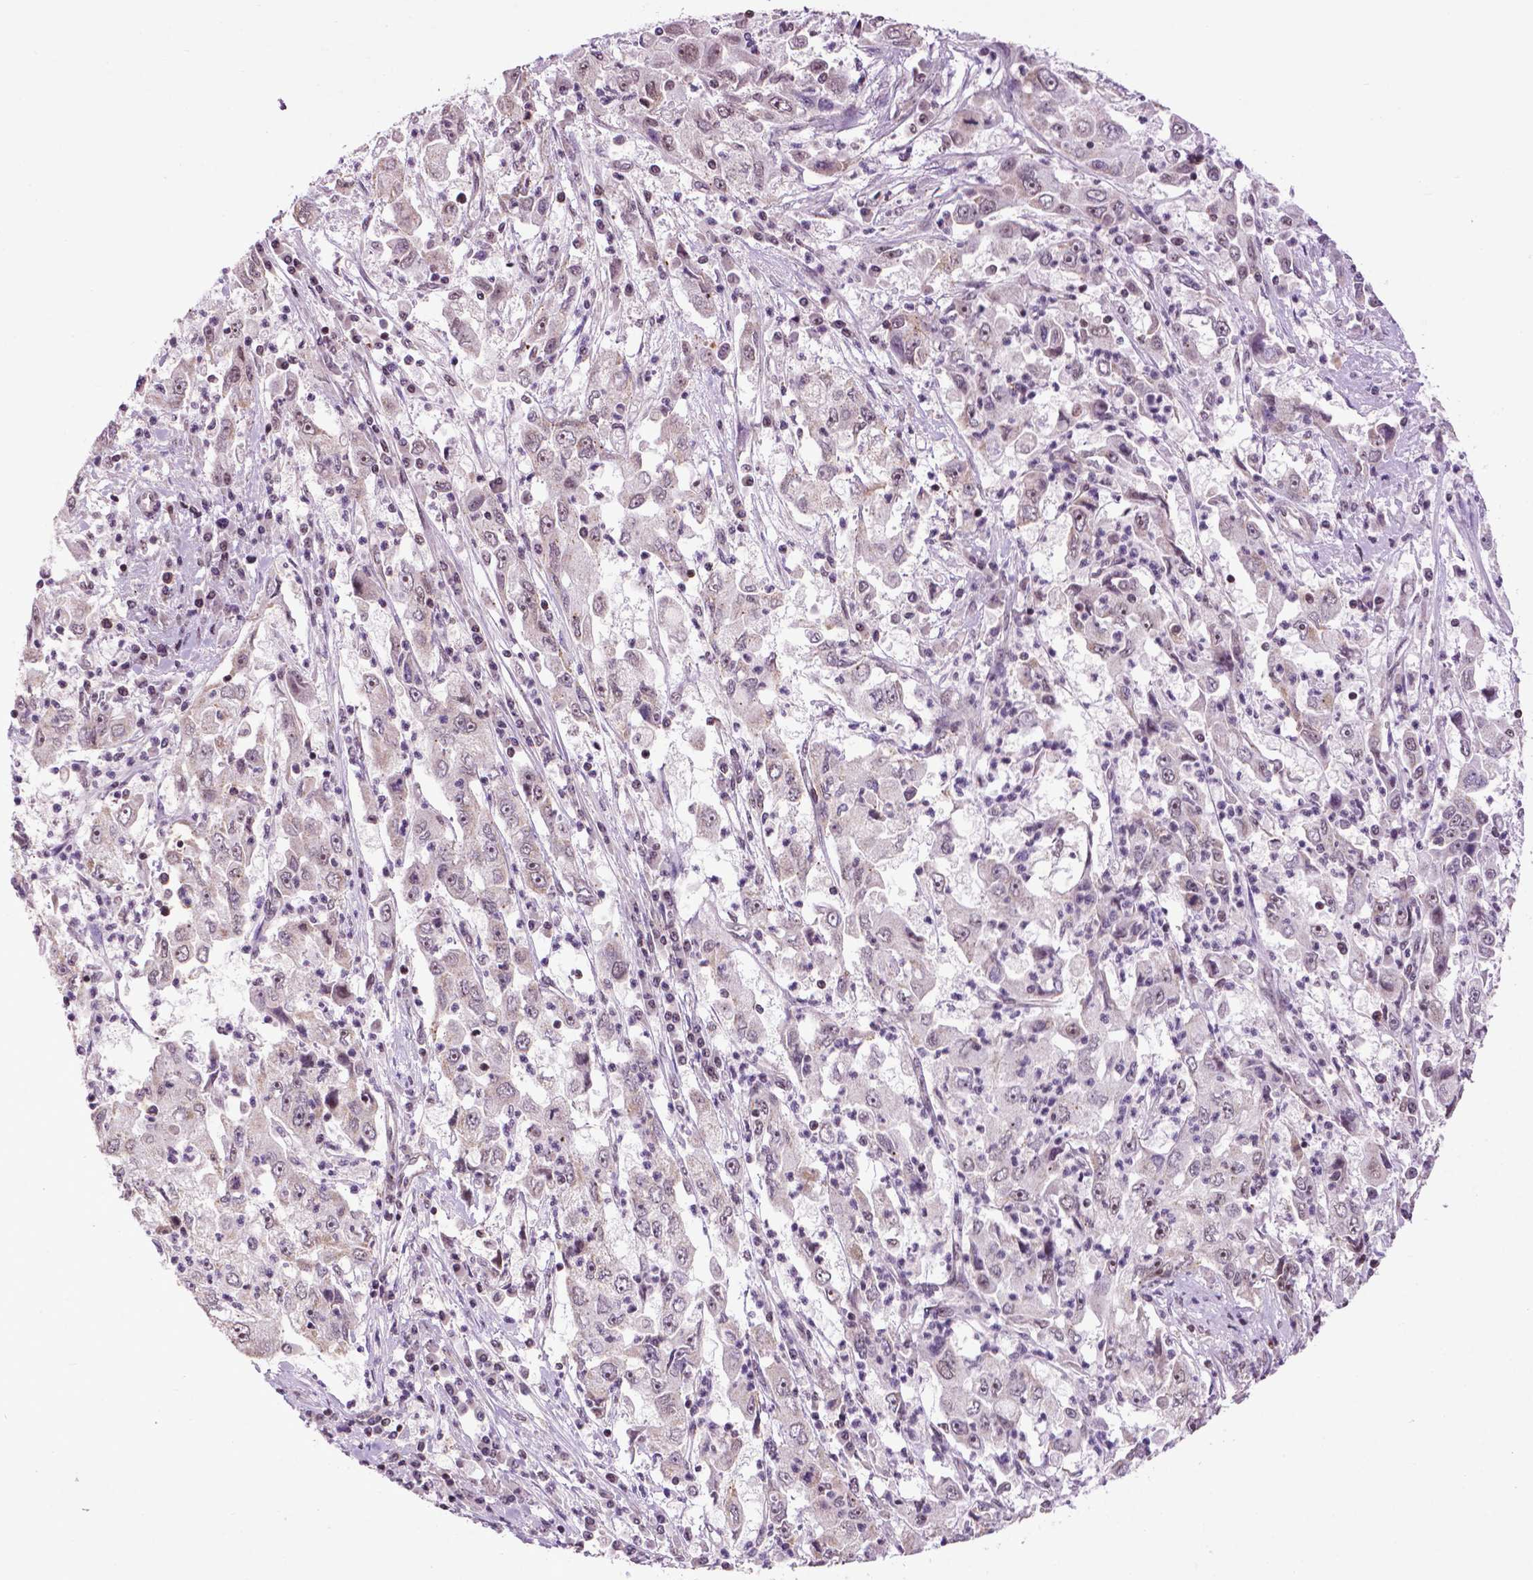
{"staining": {"intensity": "weak", "quantity": "<25%", "location": "nuclear"}, "tissue": "cervical cancer", "cell_type": "Tumor cells", "image_type": "cancer", "snomed": [{"axis": "morphology", "description": "Squamous cell carcinoma, NOS"}, {"axis": "topography", "description": "Cervix"}], "caption": "IHC histopathology image of neoplastic tissue: human cervical cancer stained with DAB displays no significant protein staining in tumor cells. Brightfield microscopy of immunohistochemistry stained with DAB (3,3'-diaminobenzidine) (brown) and hematoxylin (blue), captured at high magnification.", "gene": "EAF1", "patient": {"sex": "female", "age": 36}}